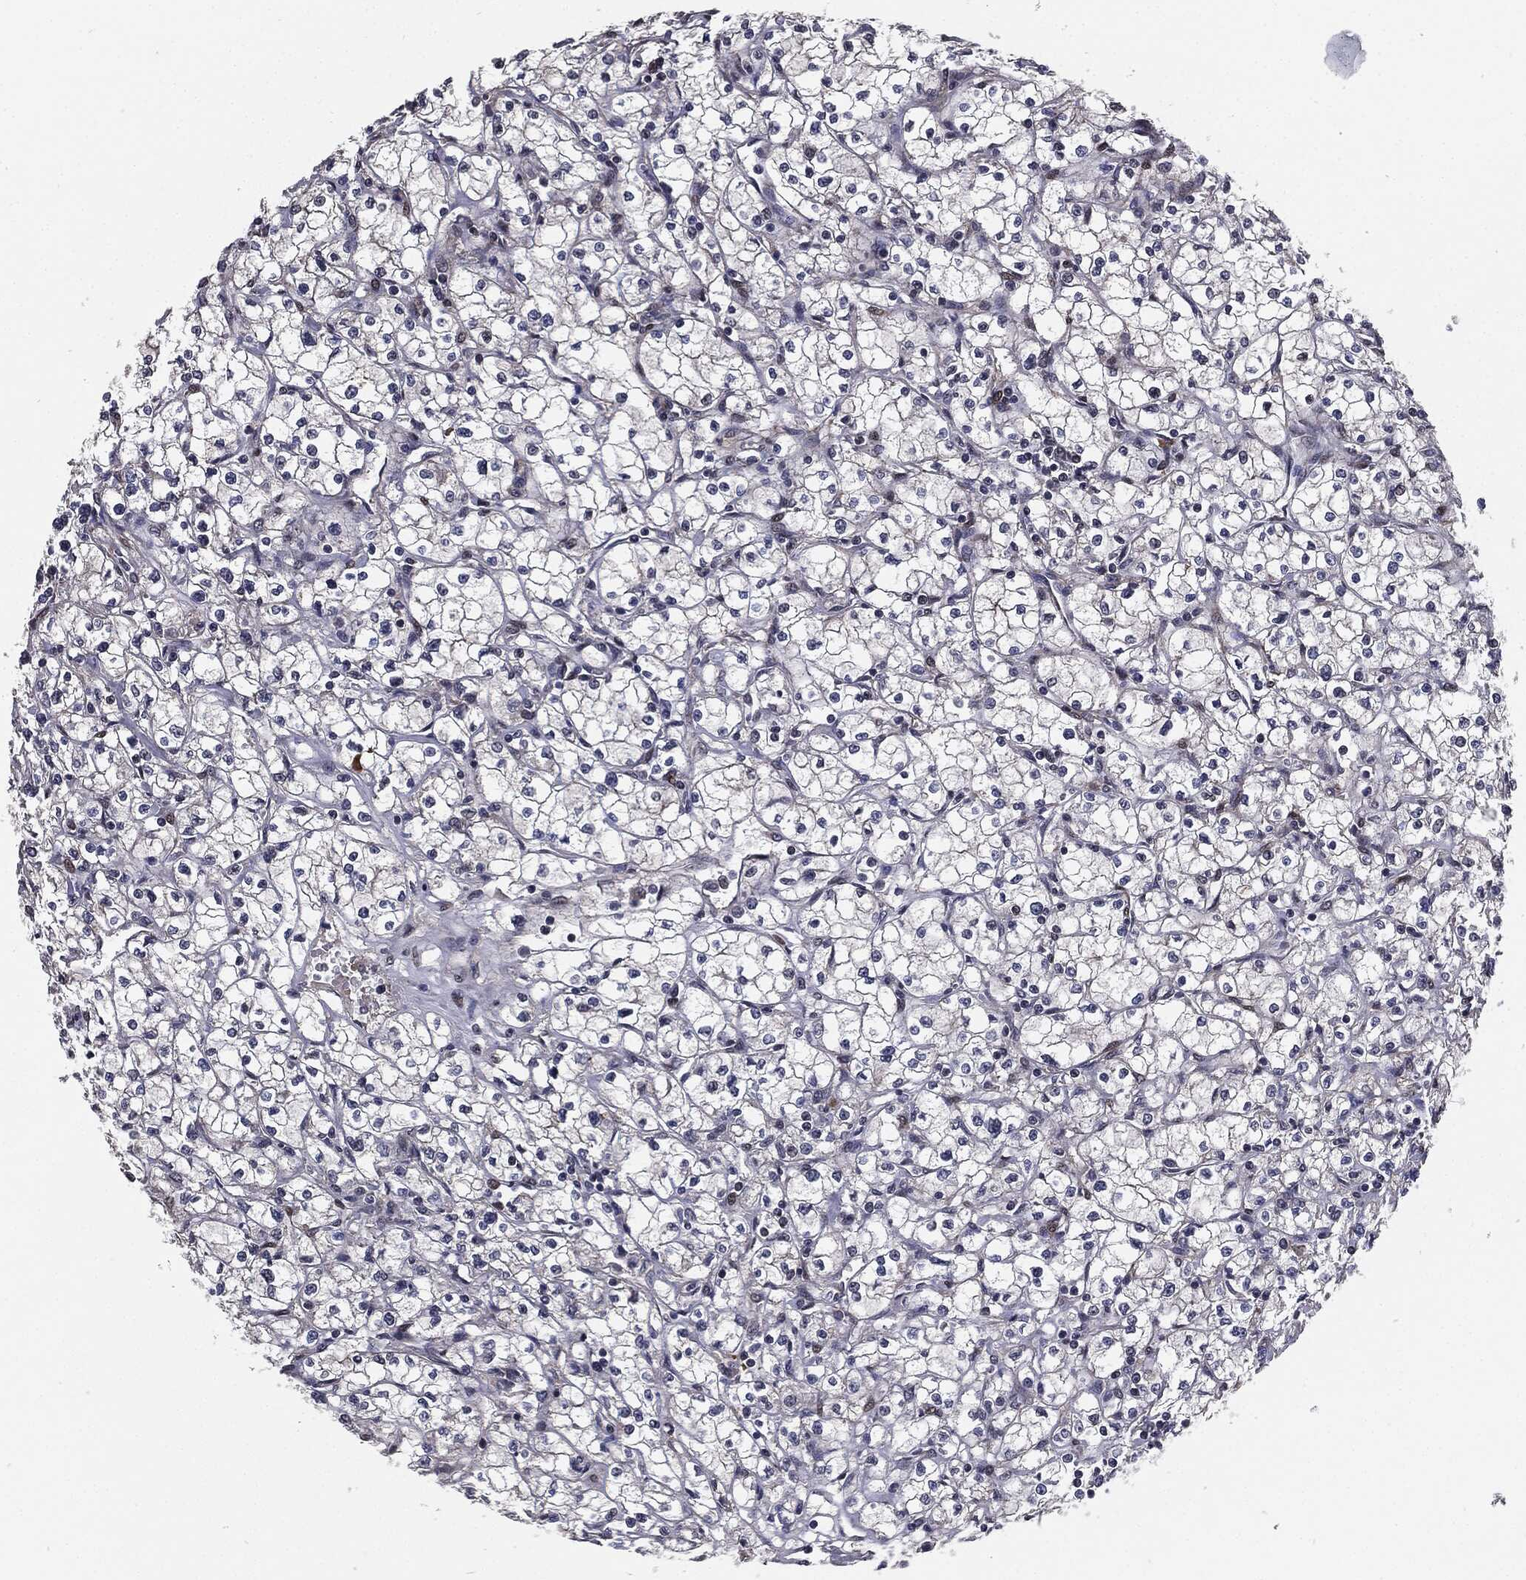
{"staining": {"intensity": "negative", "quantity": "none", "location": "none"}, "tissue": "renal cancer", "cell_type": "Tumor cells", "image_type": "cancer", "snomed": [{"axis": "morphology", "description": "Adenocarcinoma, NOS"}, {"axis": "topography", "description": "Kidney"}], "caption": "Immunohistochemistry (IHC) of human renal adenocarcinoma exhibits no staining in tumor cells.", "gene": "PTPA", "patient": {"sex": "male", "age": 67}}